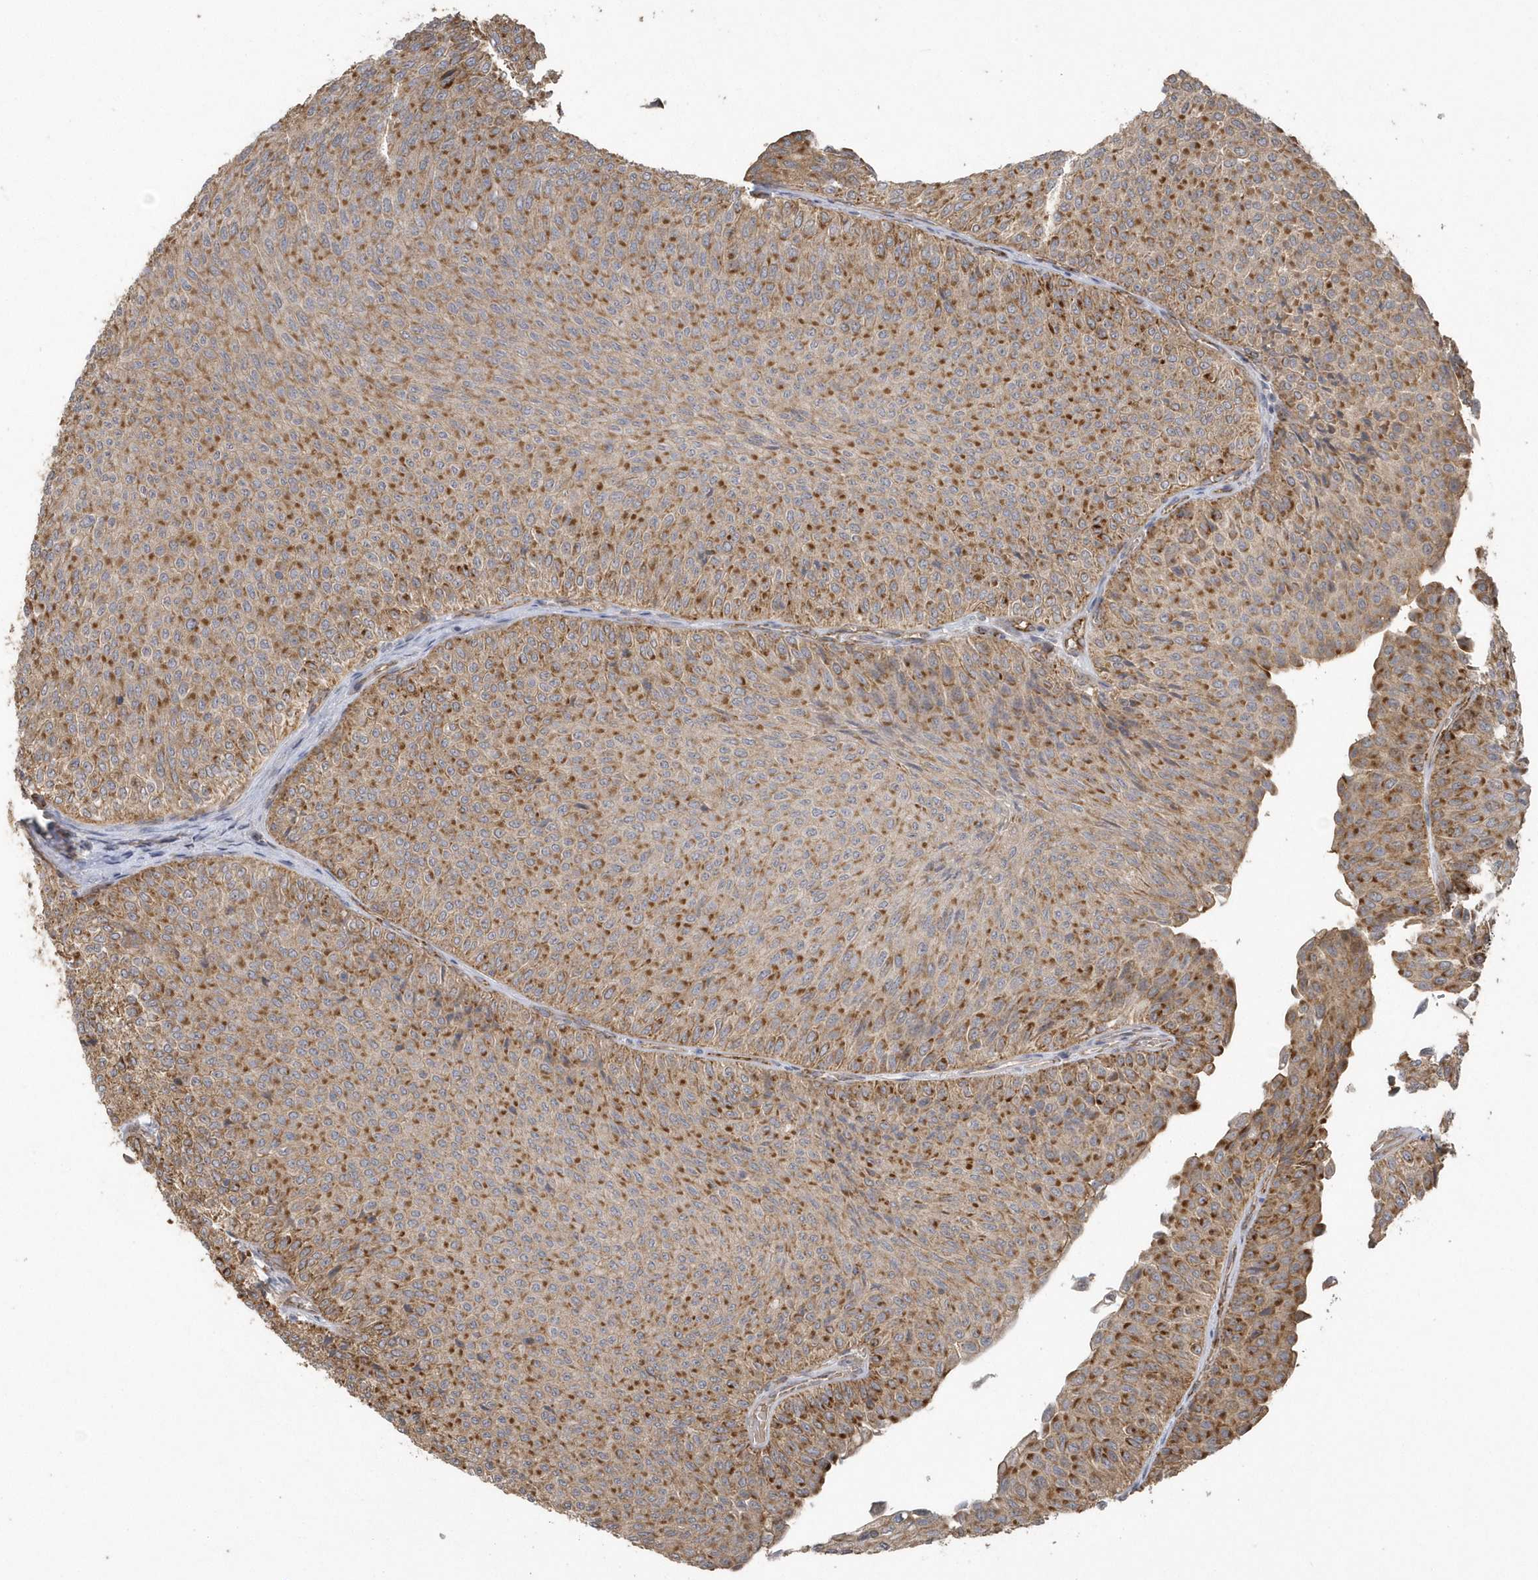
{"staining": {"intensity": "strong", "quantity": ">75%", "location": "cytoplasmic/membranous"}, "tissue": "urothelial cancer", "cell_type": "Tumor cells", "image_type": "cancer", "snomed": [{"axis": "morphology", "description": "Urothelial carcinoma, Low grade"}, {"axis": "topography", "description": "Urinary bladder"}], "caption": "IHC of human low-grade urothelial carcinoma exhibits high levels of strong cytoplasmic/membranous expression in approximately >75% of tumor cells. (DAB IHC, brown staining for protein, blue staining for nuclei).", "gene": "HERPUD1", "patient": {"sex": "male", "age": 78}}